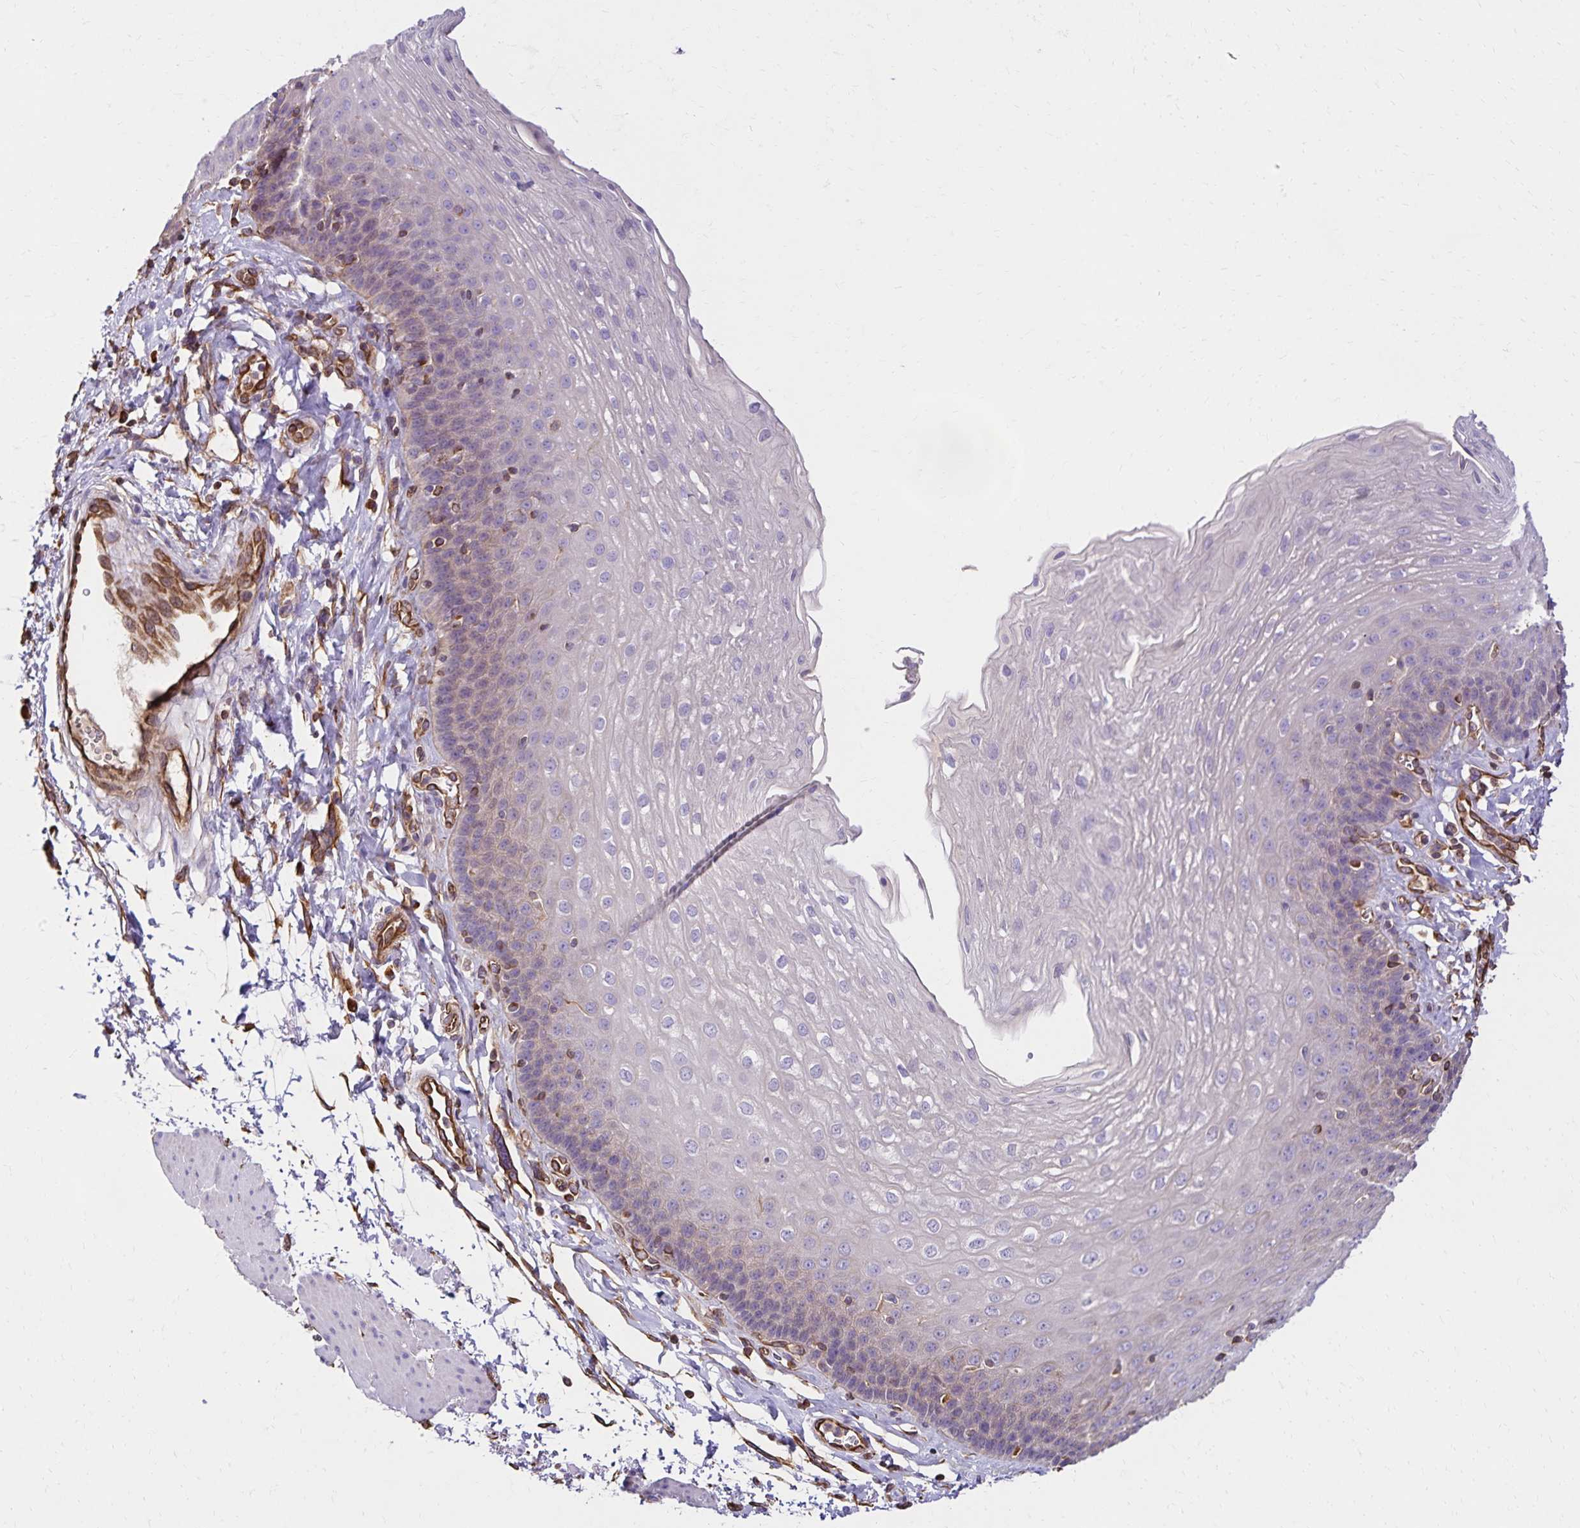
{"staining": {"intensity": "negative", "quantity": "none", "location": "none"}, "tissue": "esophagus", "cell_type": "Squamous epithelial cells", "image_type": "normal", "snomed": [{"axis": "morphology", "description": "Normal tissue, NOS"}, {"axis": "topography", "description": "Esophagus"}], "caption": "Micrograph shows no protein positivity in squamous epithelial cells of unremarkable esophagus. Brightfield microscopy of immunohistochemistry stained with DAB (brown) and hematoxylin (blue), captured at high magnification.", "gene": "TRPV6", "patient": {"sex": "female", "age": 81}}